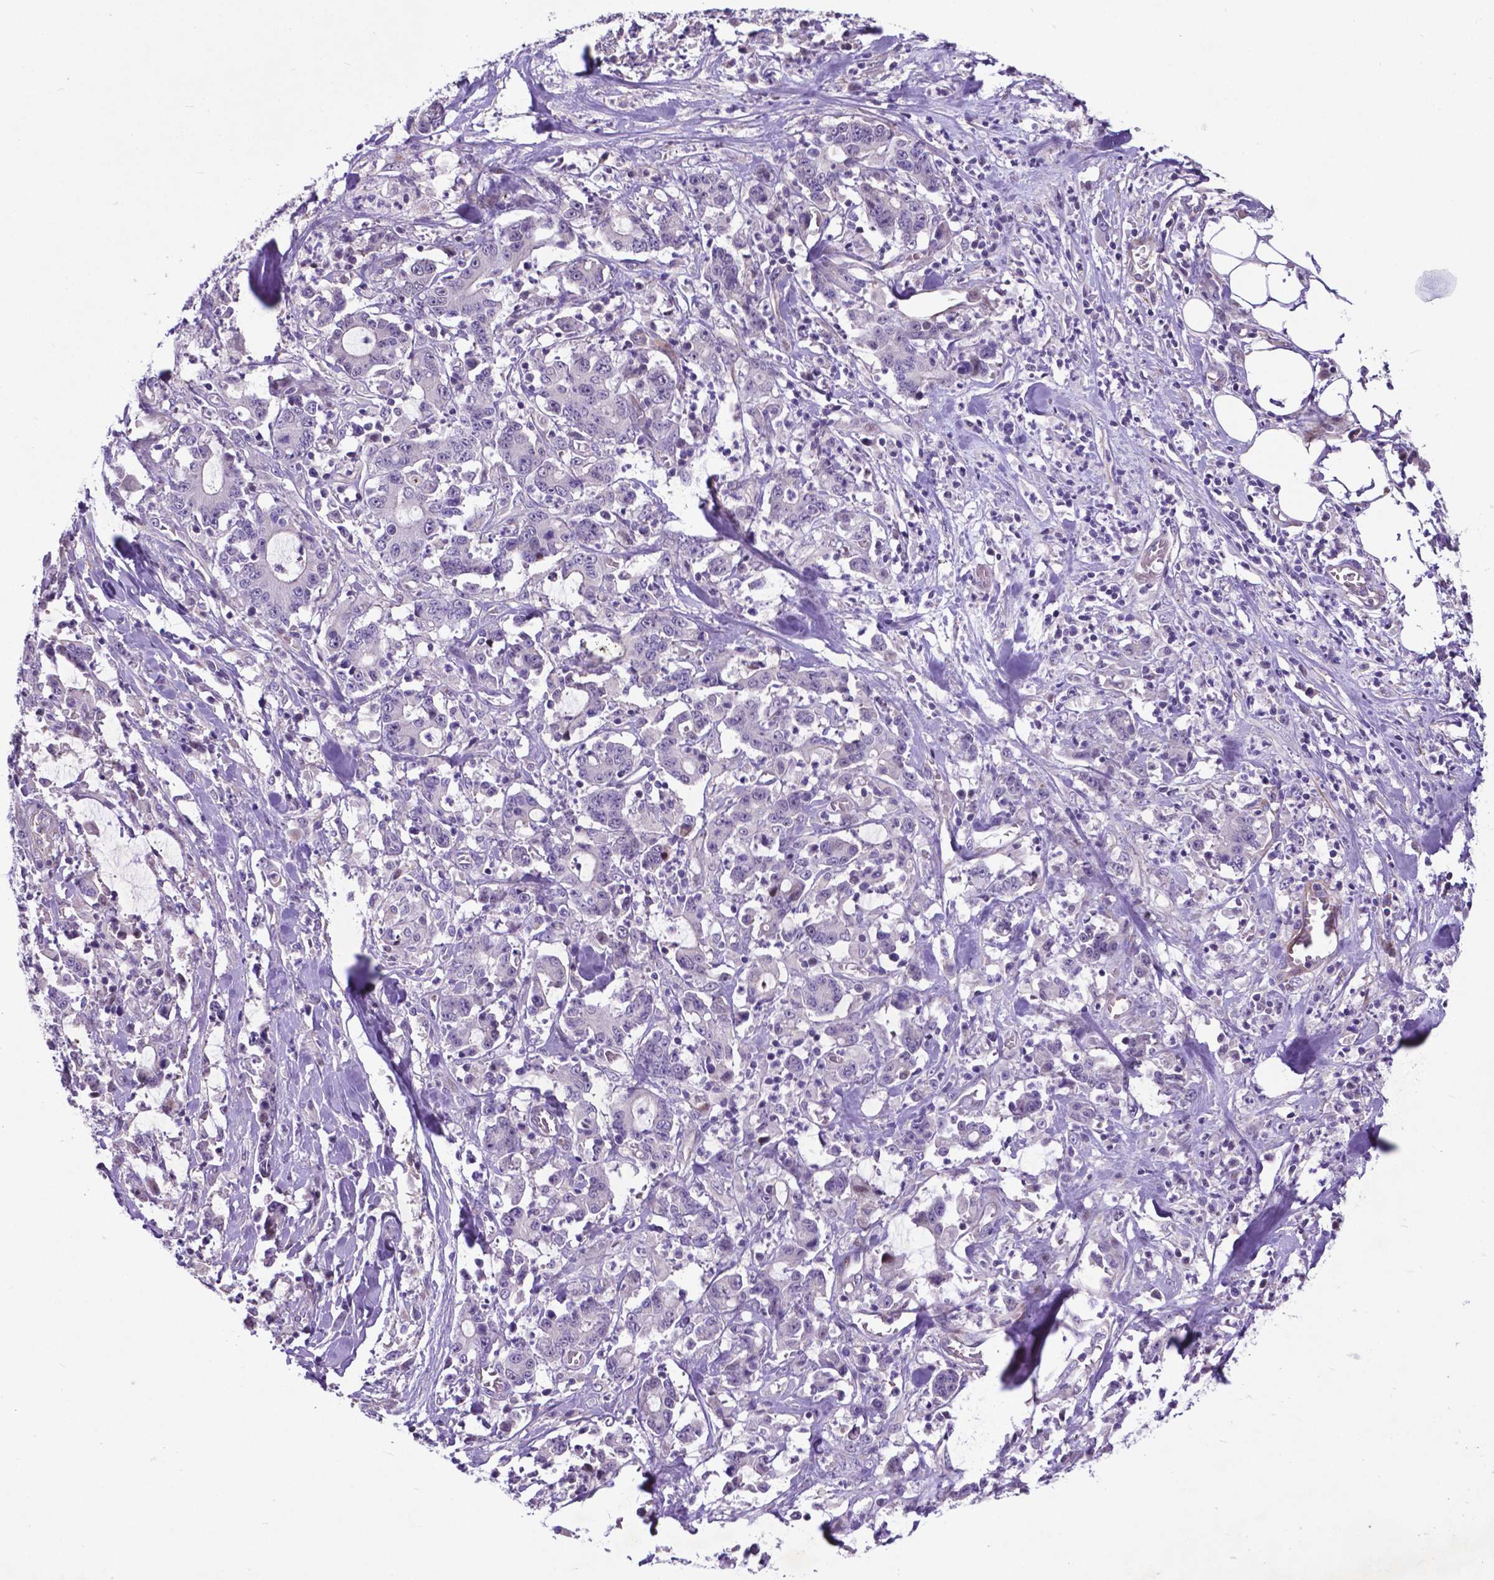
{"staining": {"intensity": "negative", "quantity": "none", "location": "none"}, "tissue": "stomach cancer", "cell_type": "Tumor cells", "image_type": "cancer", "snomed": [{"axis": "morphology", "description": "Adenocarcinoma, NOS"}, {"axis": "topography", "description": "Stomach, upper"}], "caption": "Stomach cancer was stained to show a protein in brown. There is no significant expression in tumor cells. (DAB (3,3'-diaminobenzidine) immunohistochemistry visualized using brightfield microscopy, high magnification).", "gene": "PFKFB4", "patient": {"sex": "male", "age": 68}}